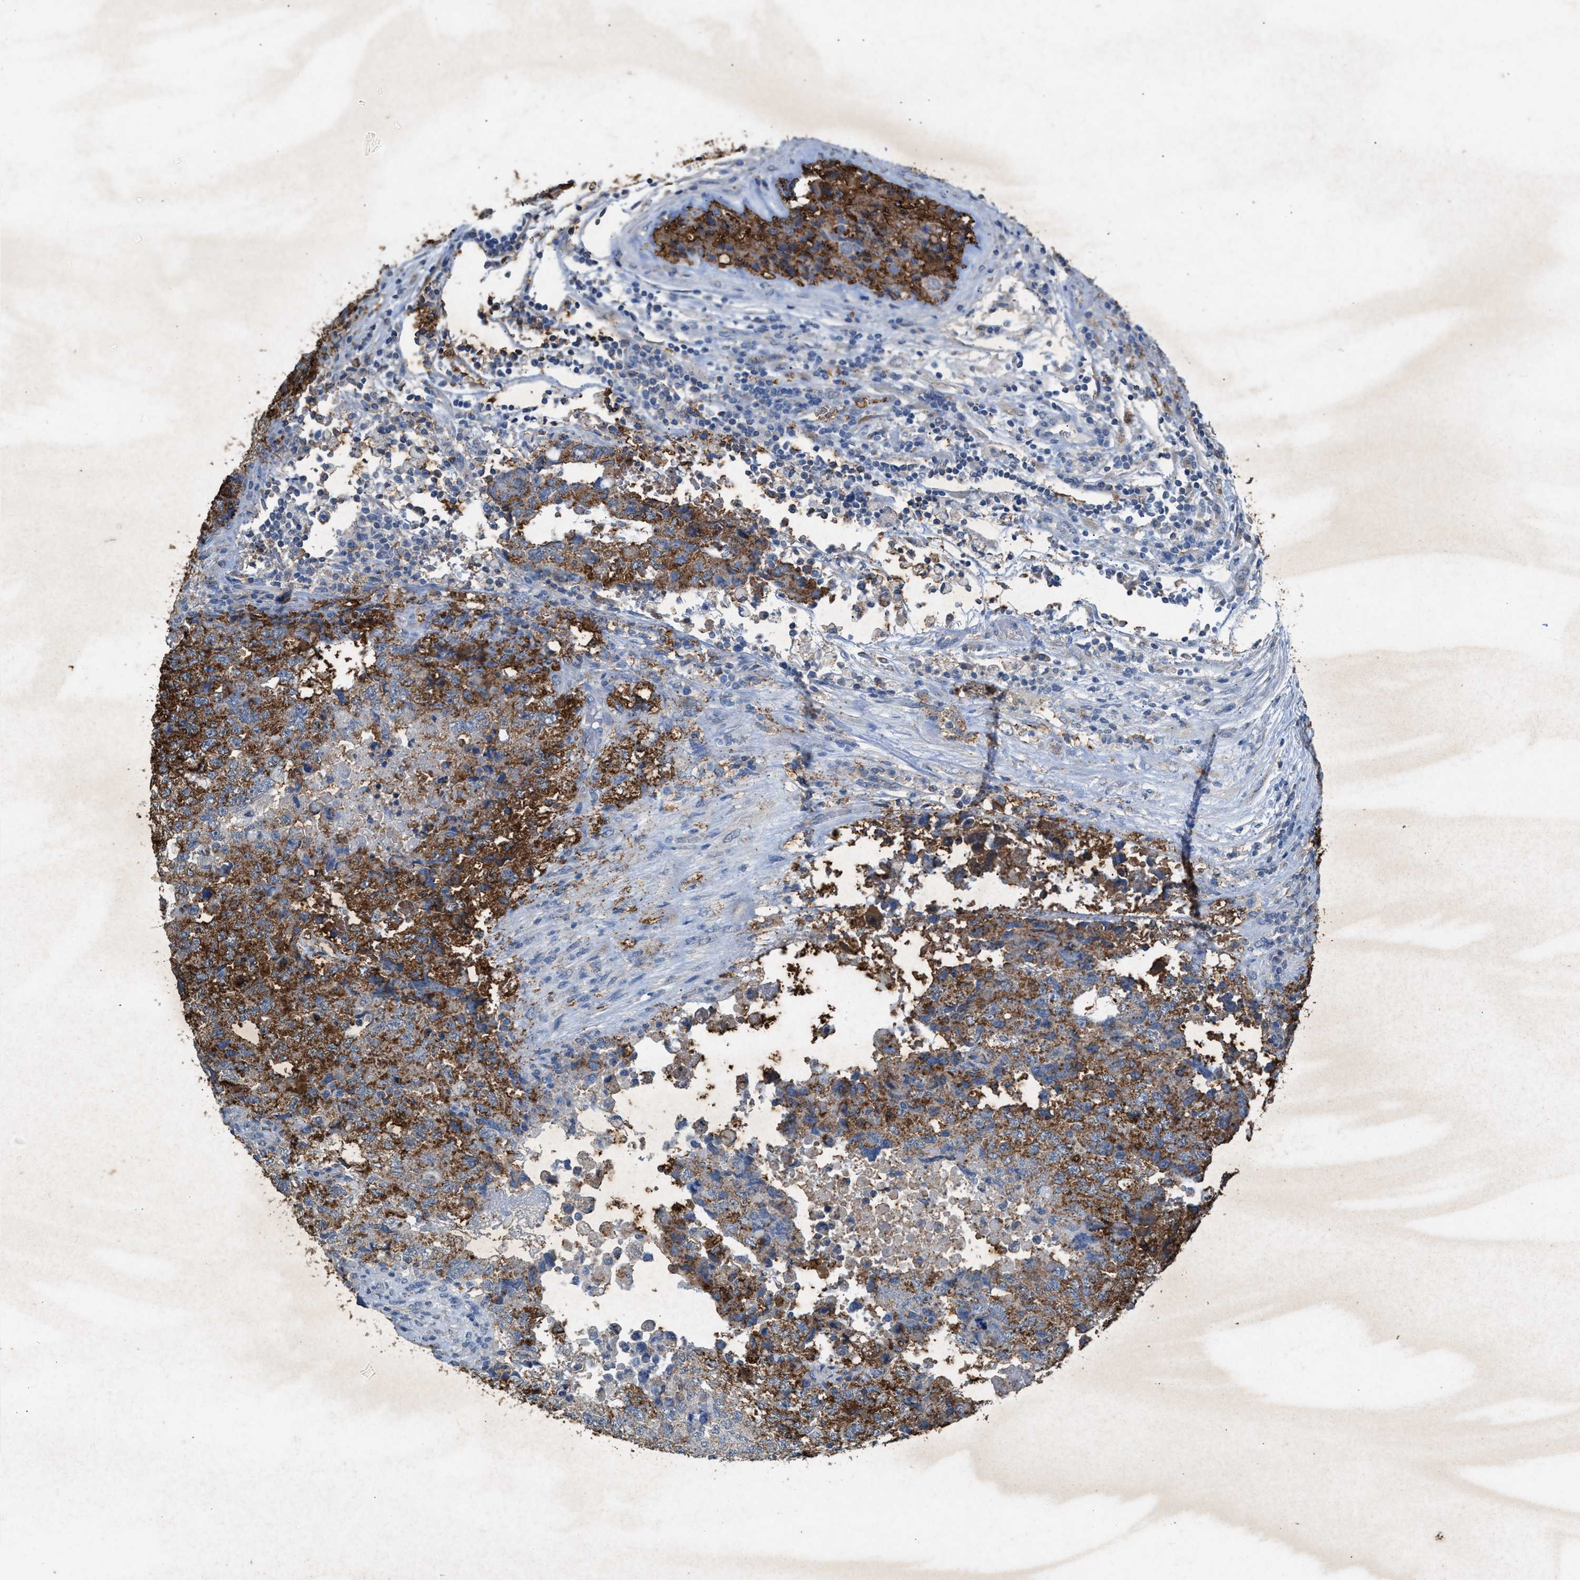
{"staining": {"intensity": "moderate", "quantity": ">75%", "location": "cytoplasmic/membranous"}, "tissue": "testis cancer", "cell_type": "Tumor cells", "image_type": "cancer", "snomed": [{"axis": "morphology", "description": "Carcinoma, Embryonal, NOS"}, {"axis": "topography", "description": "Testis"}], "caption": "Testis embryonal carcinoma stained with a brown dye demonstrates moderate cytoplasmic/membranous positive expression in about >75% of tumor cells.", "gene": "LTB4R2", "patient": {"sex": "male", "age": 36}}